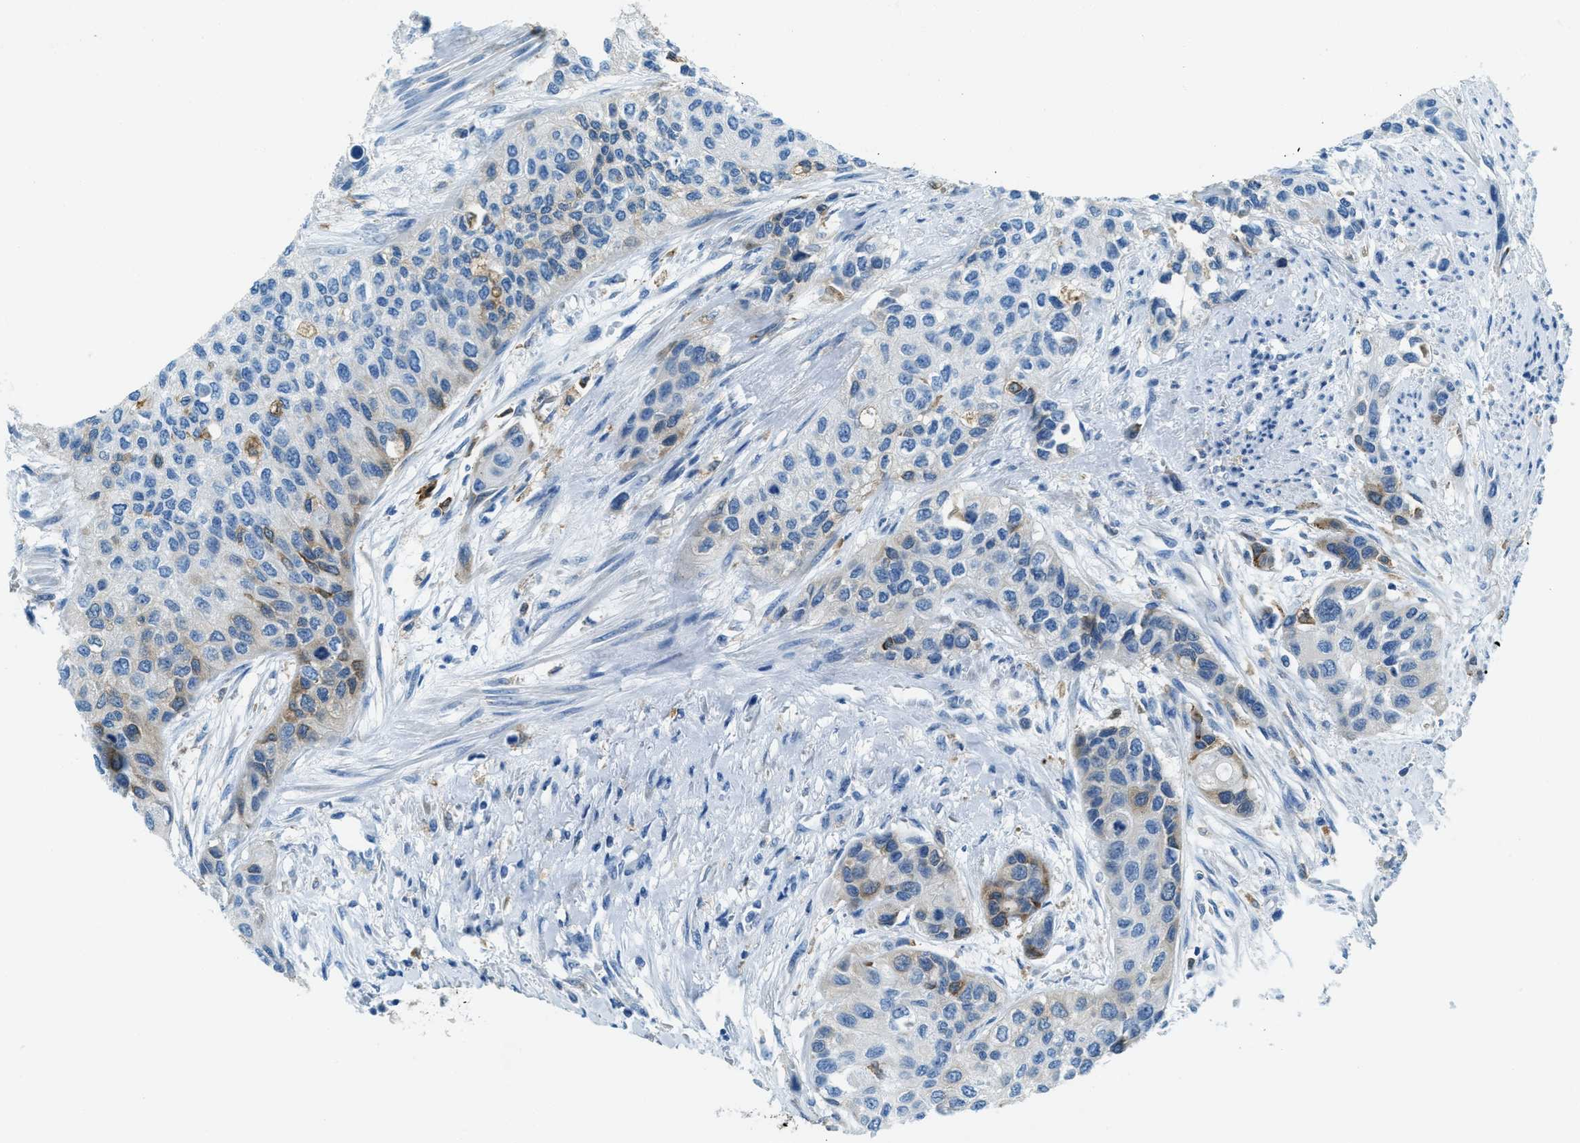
{"staining": {"intensity": "weak", "quantity": "<25%", "location": "cytoplasmic/membranous"}, "tissue": "urothelial cancer", "cell_type": "Tumor cells", "image_type": "cancer", "snomed": [{"axis": "morphology", "description": "Urothelial carcinoma, High grade"}, {"axis": "topography", "description": "Urinary bladder"}], "caption": "Photomicrograph shows no protein positivity in tumor cells of urothelial cancer tissue.", "gene": "MATCAP2", "patient": {"sex": "female", "age": 56}}